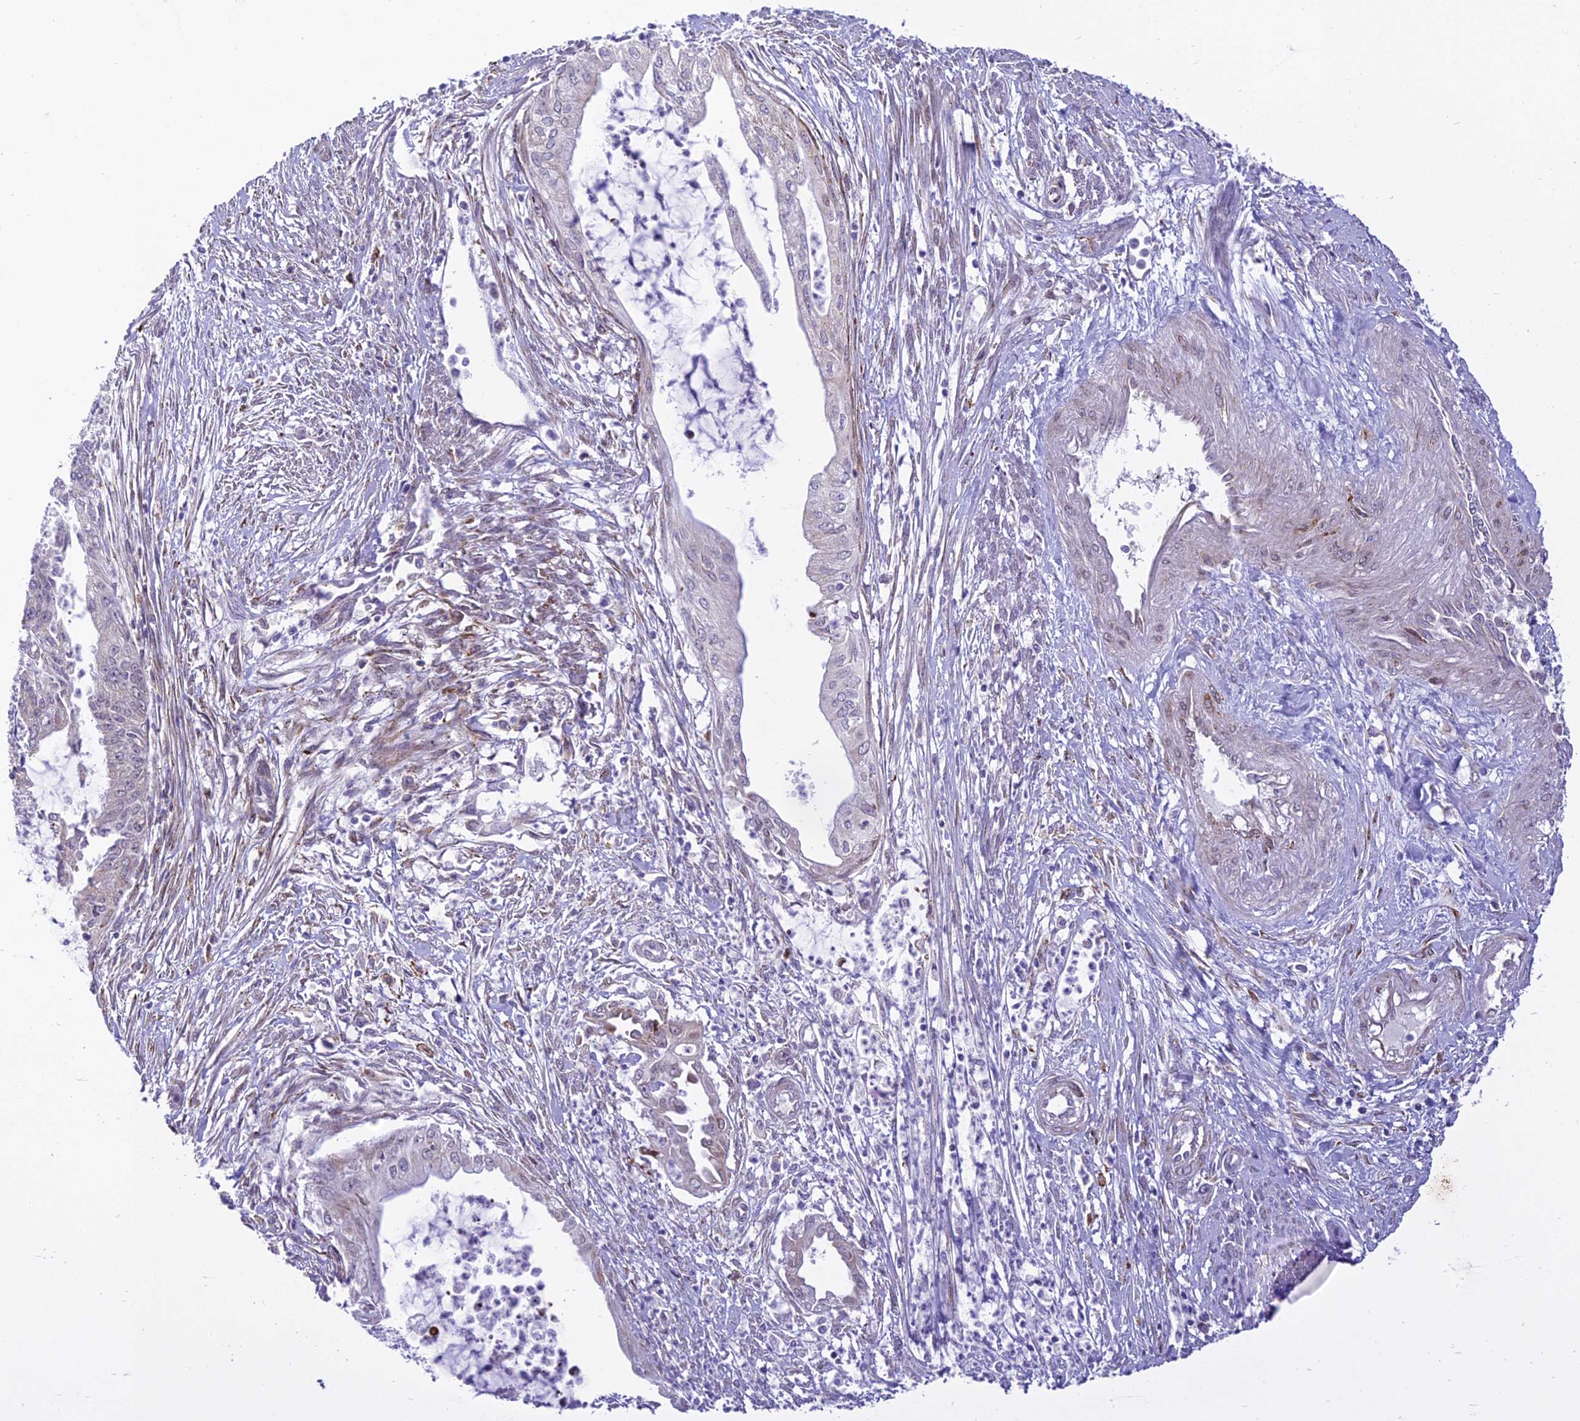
{"staining": {"intensity": "negative", "quantity": "none", "location": "none"}, "tissue": "endometrial cancer", "cell_type": "Tumor cells", "image_type": "cancer", "snomed": [{"axis": "morphology", "description": "Adenocarcinoma, NOS"}, {"axis": "topography", "description": "Endometrium"}], "caption": "Human endometrial cancer stained for a protein using immunohistochemistry (IHC) reveals no staining in tumor cells.", "gene": "NEURL2", "patient": {"sex": "female", "age": 73}}